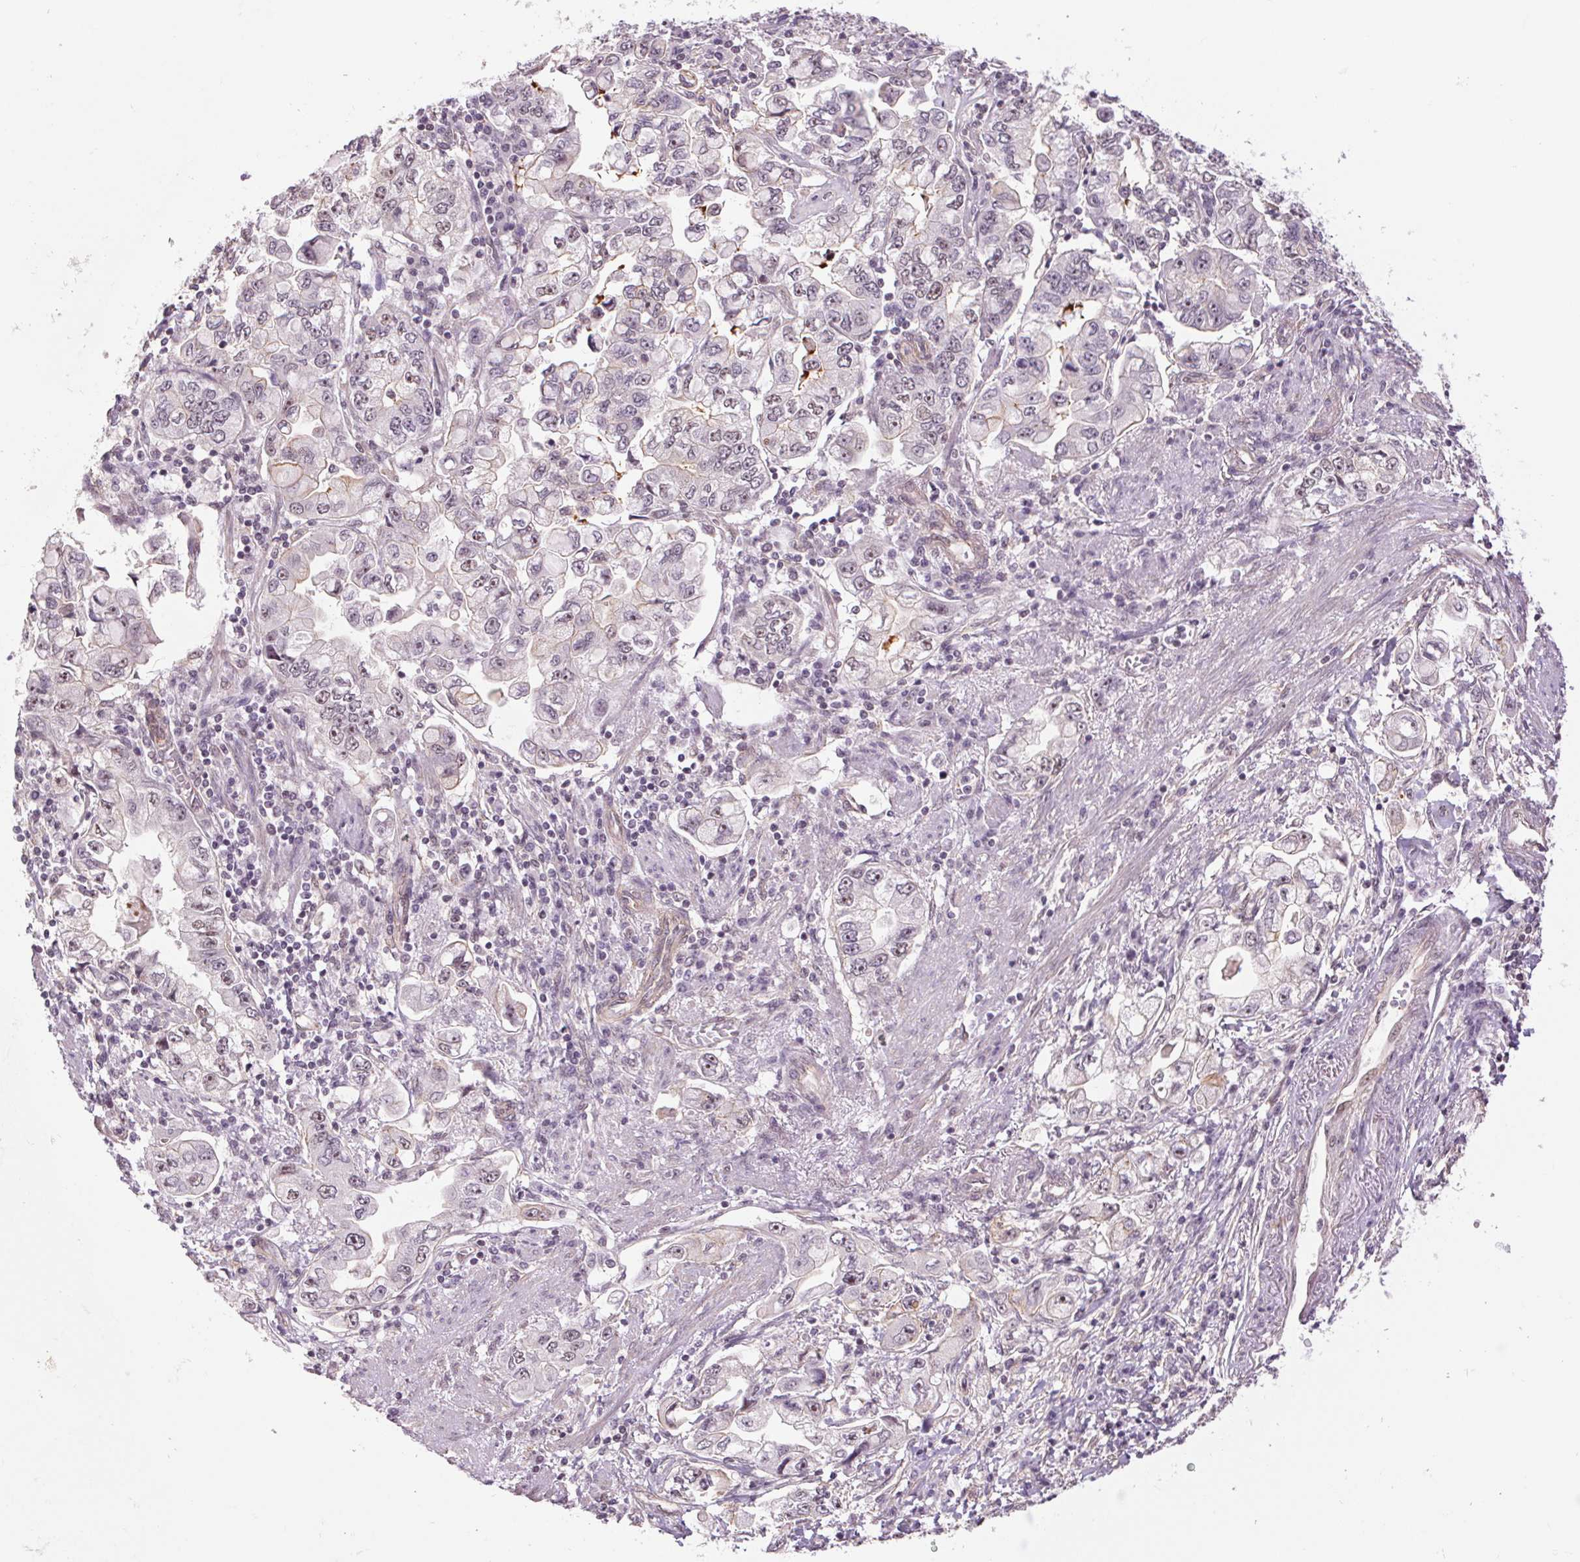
{"staining": {"intensity": "weak", "quantity": "25%-75%", "location": "nuclear"}, "tissue": "stomach cancer", "cell_type": "Tumor cells", "image_type": "cancer", "snomed": [{"axis": "morphology", "description": "Adenocarcinoma, NOS"}, {"axis": "topography", "description": "Stomach, lower"}], "caption": "A micrograph of stomach adenocarcinoma stained for a protein displays weak nuclear brown staining in tumor cells.", "gene": "CWC25", "patient": {"sex": "female", "age": 93}}